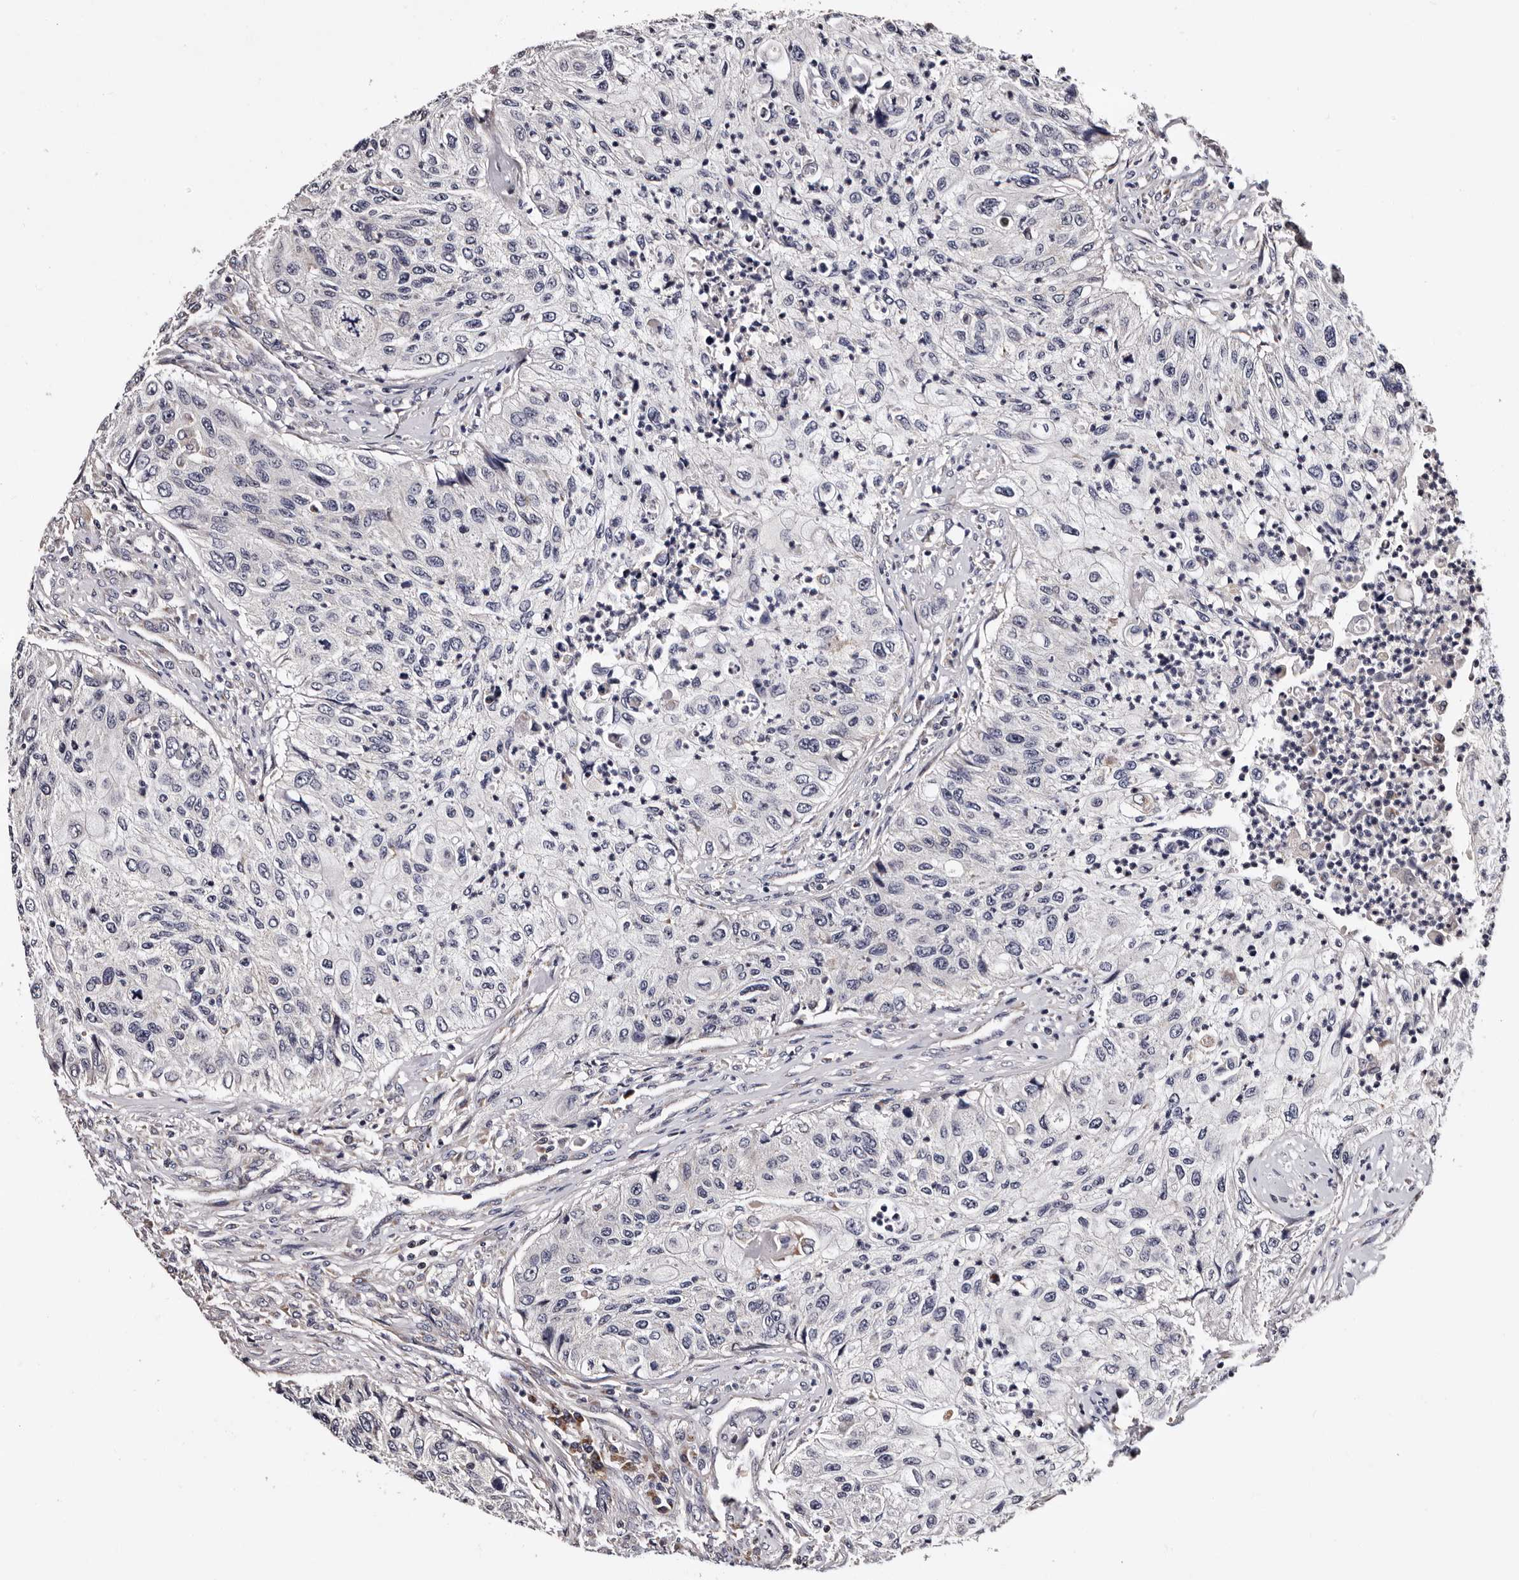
{"staining": {"intensity": "negative", "quantity": "none", "location": "none"}, "tissue": "urothelial cancer", "cell_type": "Tumor cells", "image_type": "cancer", "snomed": [{"axis": "morphology", "description": "Urothelial carcinoma, High grade"}, {"axis": "topography", "description": "Urinary bladder"}], "caption": "IHC of urothelial cancer exhibits no positivity in tumor cells. (IHC, brightfield microscopy, high magnification).", "gene": "TAF4B", "patient": {"sex": "female", "age": 60}}